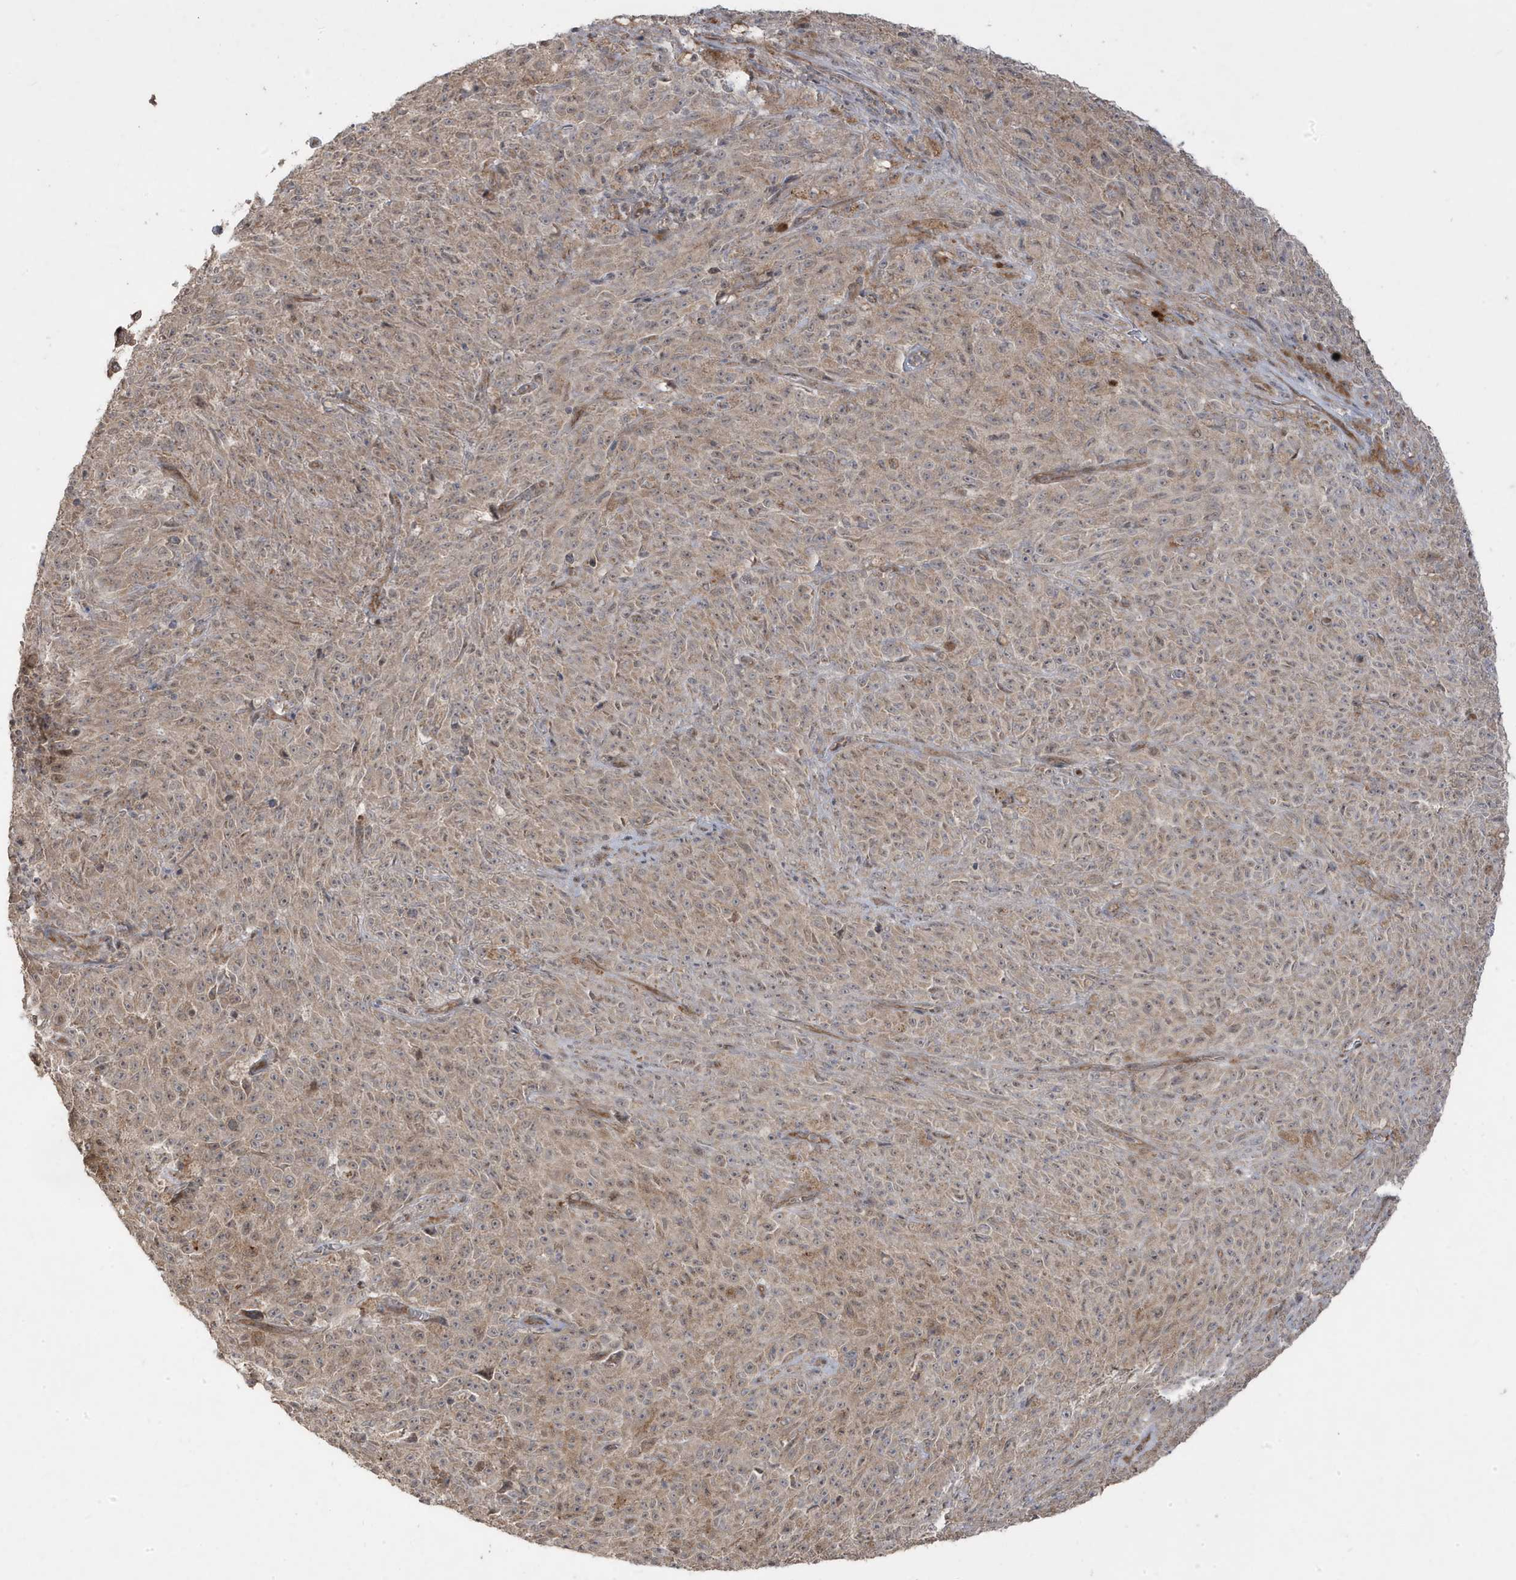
{"staining": {"intensity": "weak", "quantity": ">75%", "location": "cytoplasmic/membranous"}, "tissue": "melanoma", "cell_type": "Tumor cells", "image_type": "cancer", "snomed": [{"axis": "morphology", "description": "Malignant melanoma, NOS"}, {"axis": "topography", "description": "Skin"}], "caption": "Human melanoma stained for a protein (brown) displays weak cytoplasmic/membranous positive positivity in approximately >75% of tumor cells.", "gene": "DNAJC12", "patient": {"sex": "female", "age": 82}}